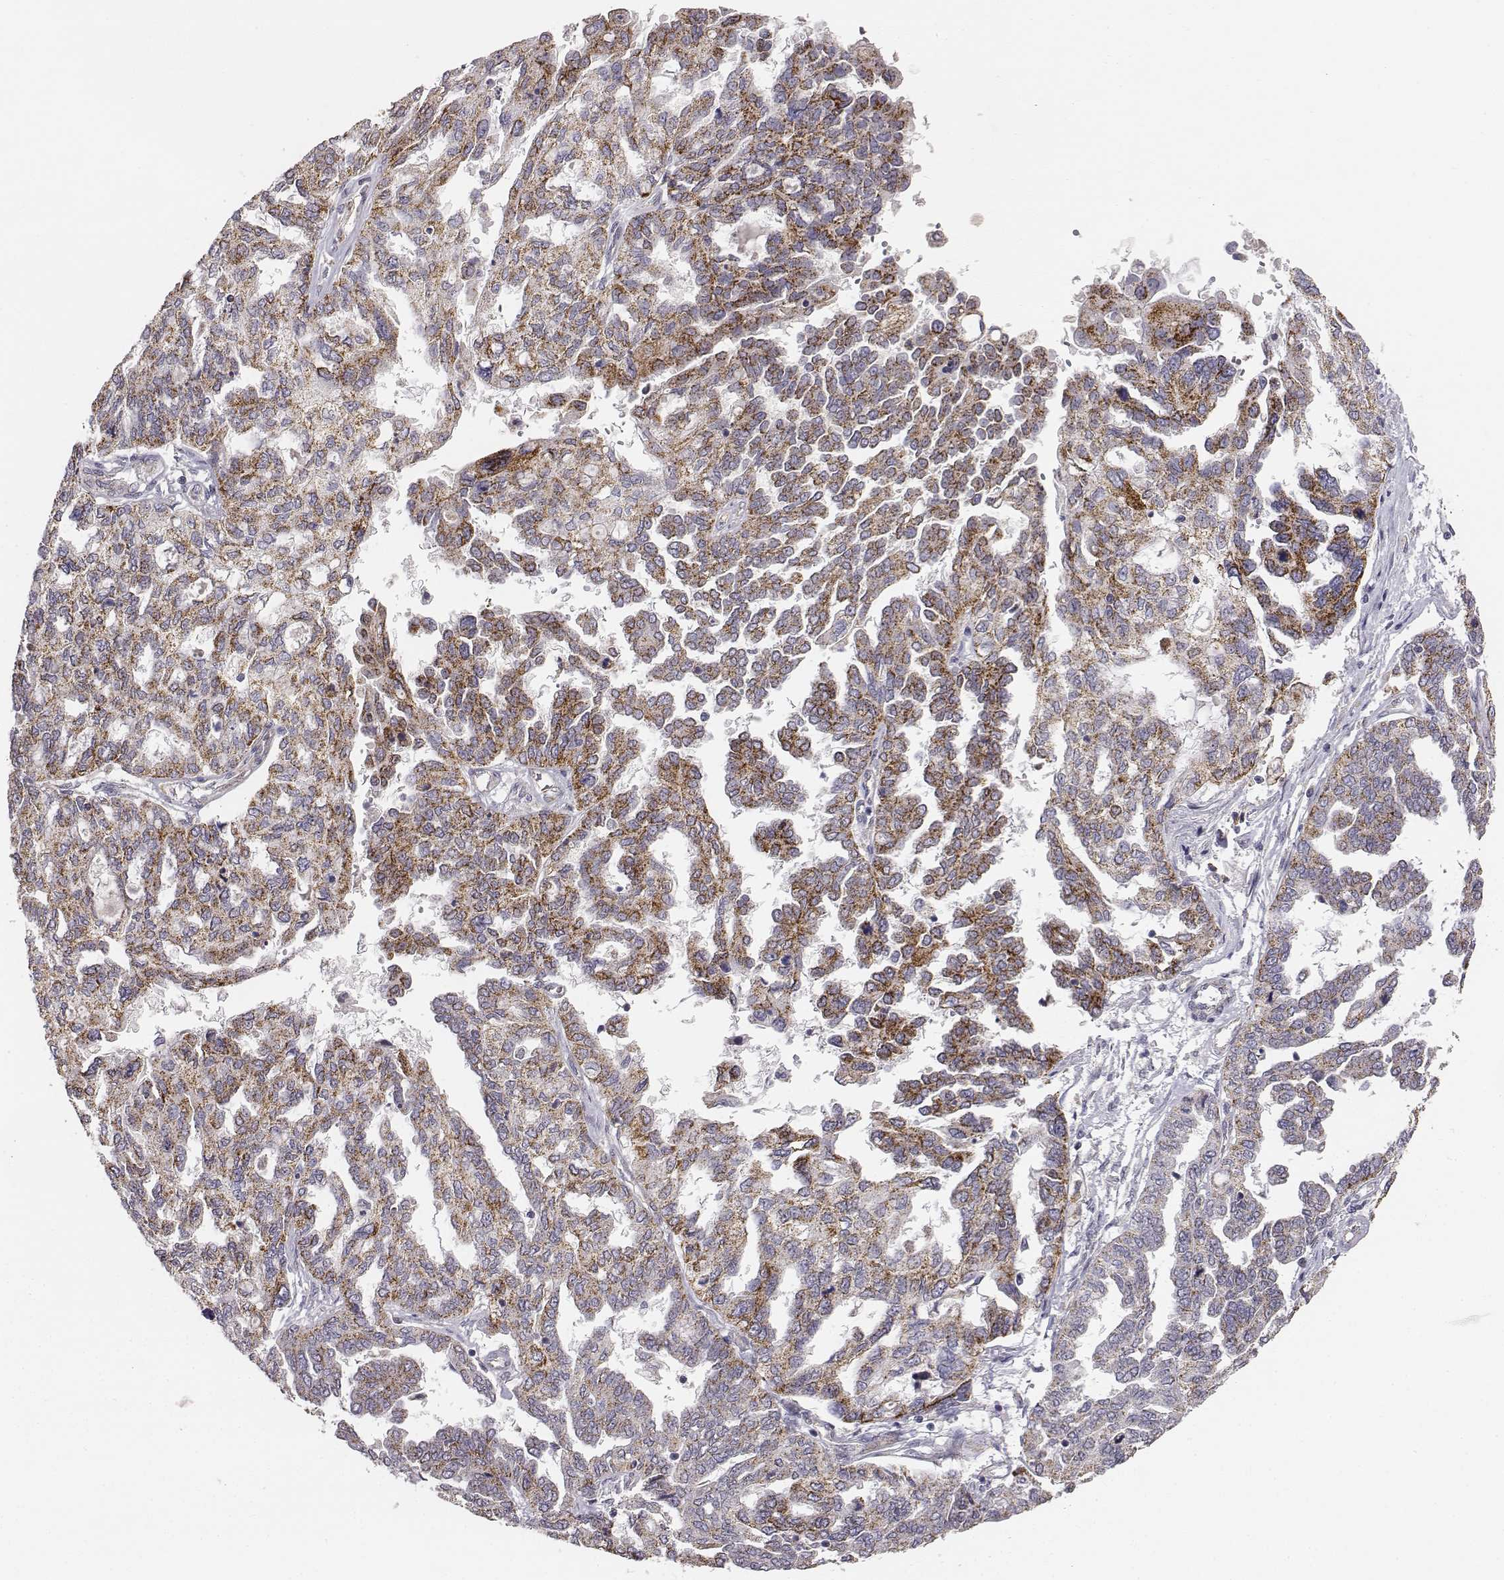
{"staining": {"intensity": "moderate", "quantity": ">75%", "location": "cytoplasmic/membranous"}, "tissue": "ovarian cancer", "cell_type": "Tumor cells", "image_type": "cancer", "snomed": [{"axis": "morphology", "description": "Cystadenocarcinoma, serous, NOS"}, {"axis": "topography", "description": "Ovary"}], "caption": "Immunohistochemistry (DAB (3,3'-diaminobenzidine)) staining of ovarian serous cystadenocarcinoma reveals moderate cytoplasmic/membranous protein staining in approximately >75% of tumor cells.", "gene": "ABCD3", "patient": {"sex": "female", "age": 53}}